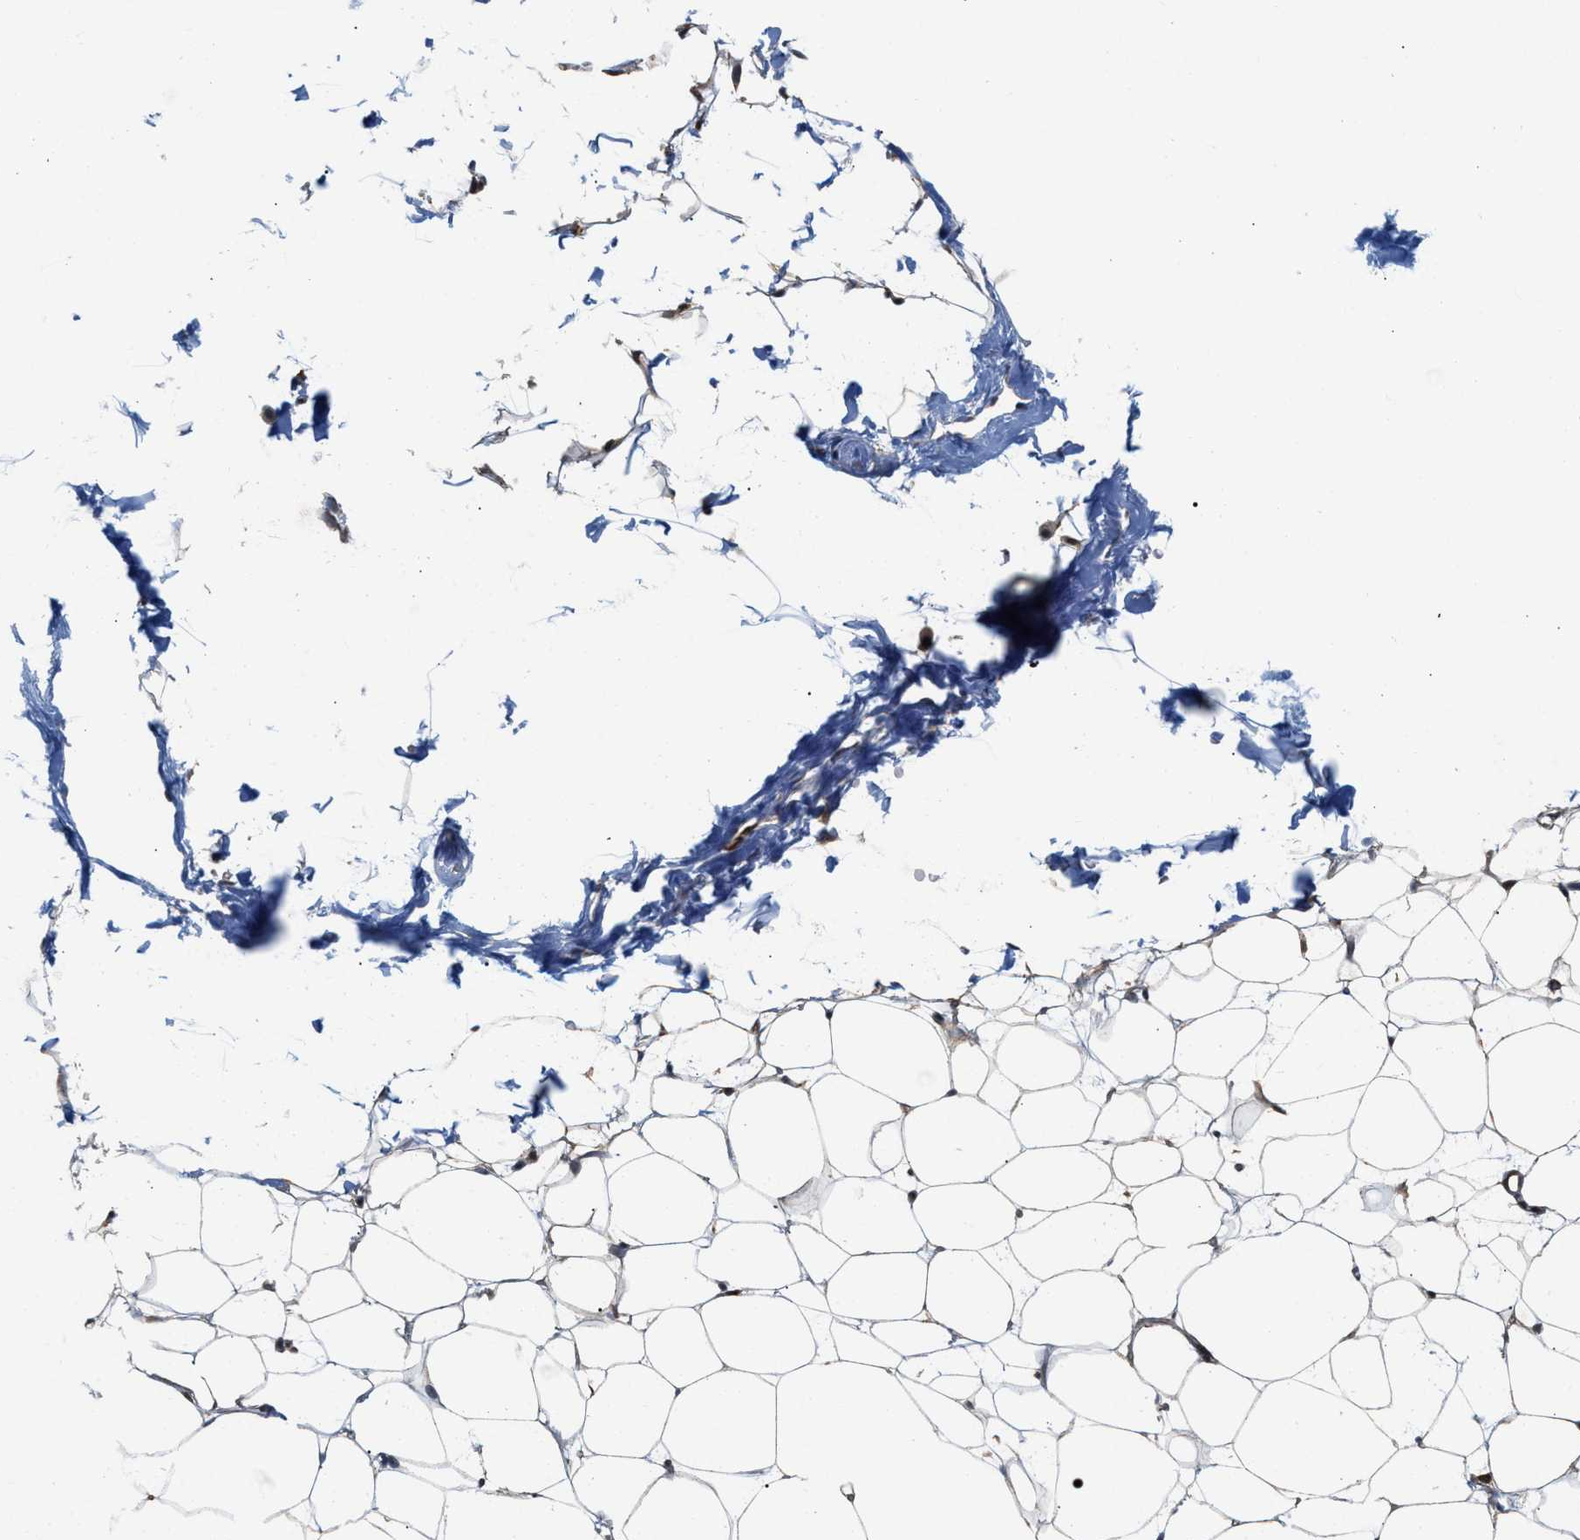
{"staining": {"intensity": "weak", "quantity": "25%-75%", "location": "cytoplasmic/membranous"}, "tissue": "adipose tissue", "cell_type": "Adipocytes", "image_type": "normal", "snomed": [{"axis": "morphology", "description": "Normal tissue, NOS"}, {"axis": "topography", "description": "Breast"}, {"axis": "topography", "description": "Soft tissue"}], "caption": "The immunohistochemical stain highlights weak cytoplasmic/membranous expression in adipocytes of normal adipose tissue. (DAB (3,3'-diaminobenzidine) = brown stain, brightfield microscopy at high magnification).", "gene": "GLOD4", "patient": {"sex": "female", "age": 75}}